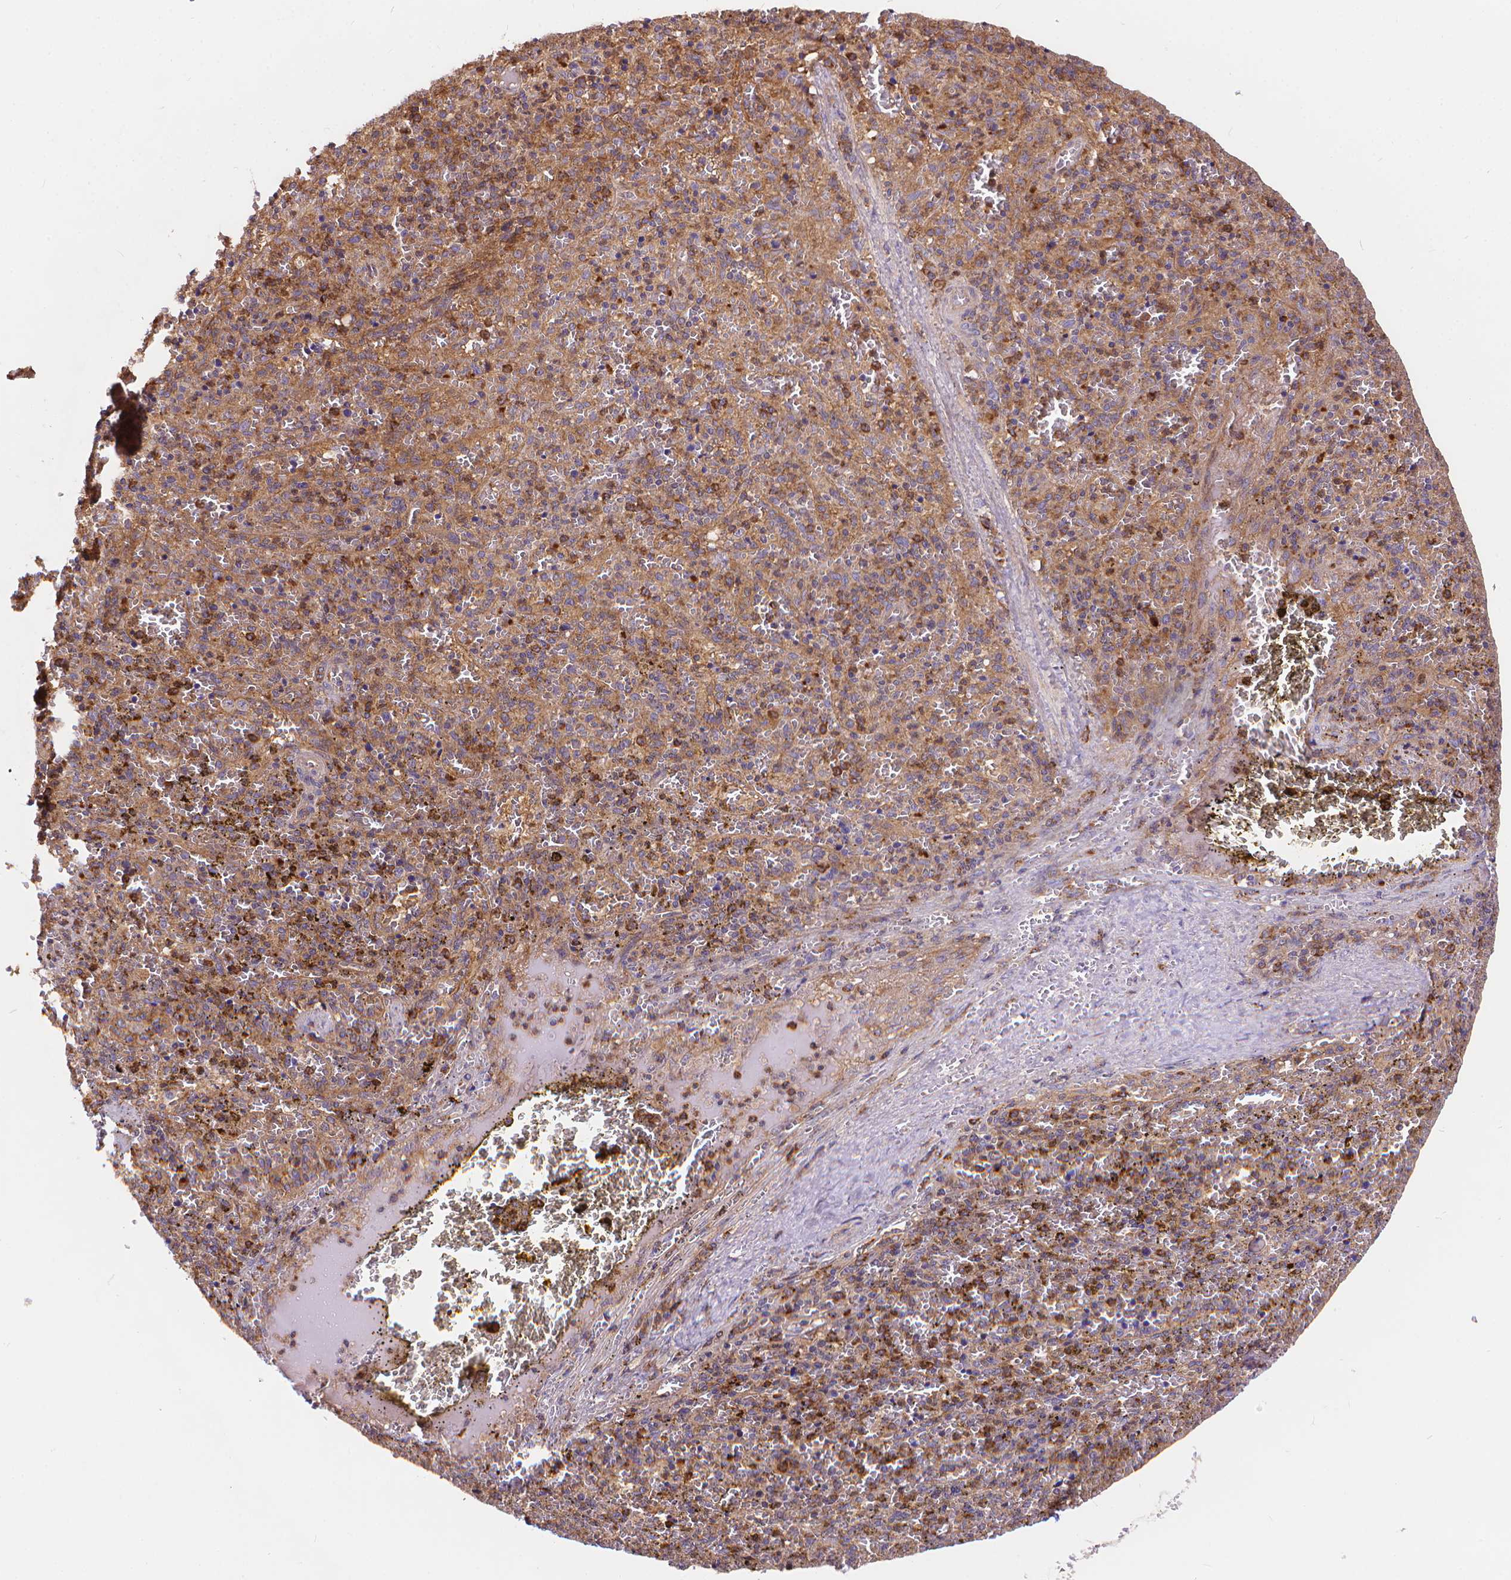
{"staining": {"intensity": "weak", "quantity": ">75%", "location": "cytoplasmic/membranous"}, "tissue": "spleen", "cell_type": "Cells in red pulp", "image_type": "normal", "snomed": [{"axis": "morphology", "description": "Normal tissue, NOS"}, {"axis": "topography", "description": "Spleen"}], "caption": "Spleen stained with DAB immunohistochemistry demonstrates low levels of weak cytoplasmic/membranous positivity in approximately >75% of cells in red pulp.", "gene": "ARAP1", "patient": {"sex": "female", "age": 50}}